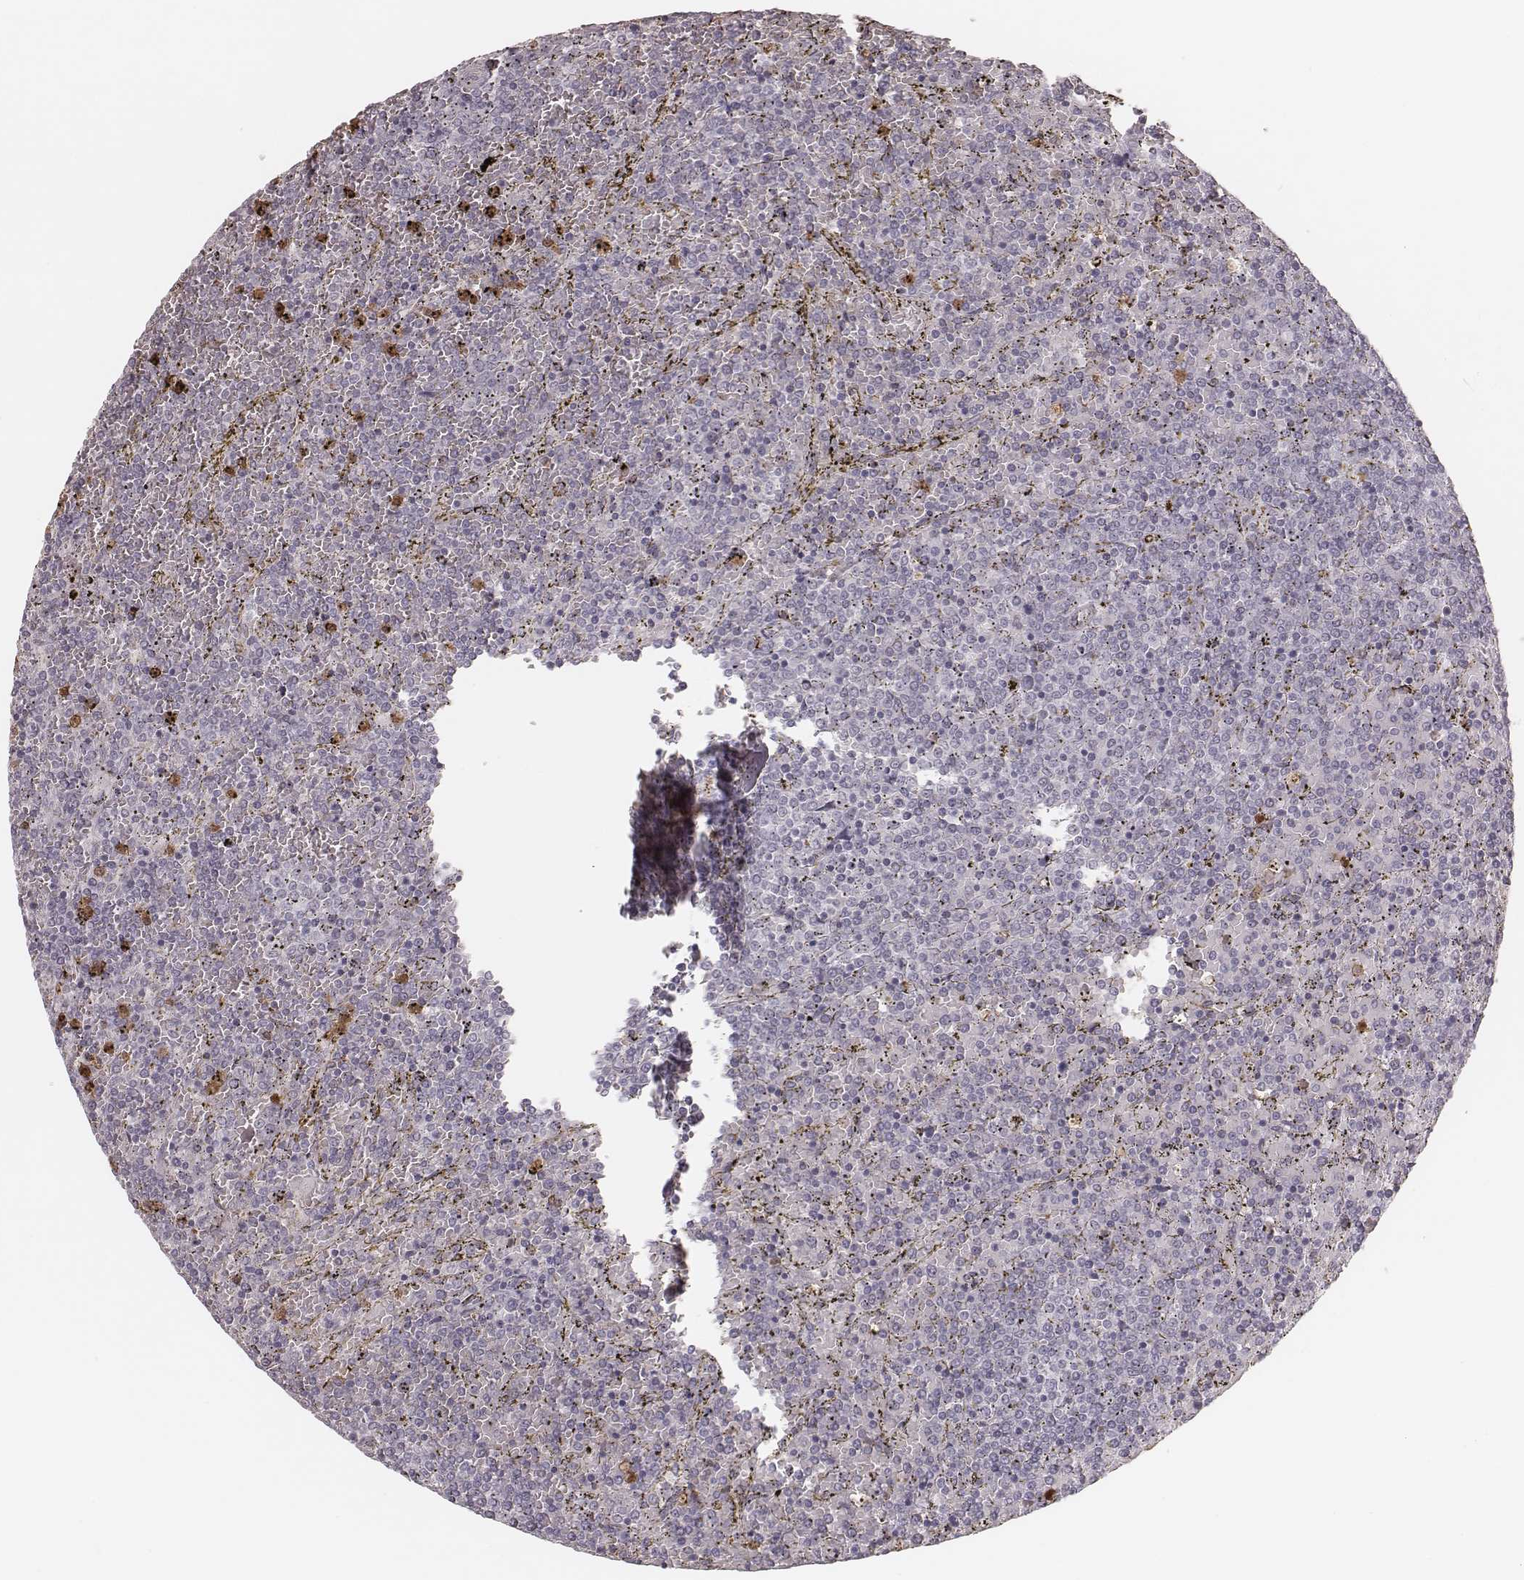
{"staining": {"intensity": "negative", "quantity": "none", "location": "none"}, "tissue": "lymphoma", "cell_type": "Tumor cells", "image_type": "cancer", "snomed": [{"axis": "morphology", "description": "Malignant lymphoma, non-Hodgkin's type, Low grade"}, {"axis": "topography", "description": "Spleen"}], "caption": "A micrograph of human malignant lymphoma, non-Hodgkin's type (low-grade) is negative for staining in tumor cells.", "gene": "KITLG", "patient": {"sex": "female", "age": 77}}